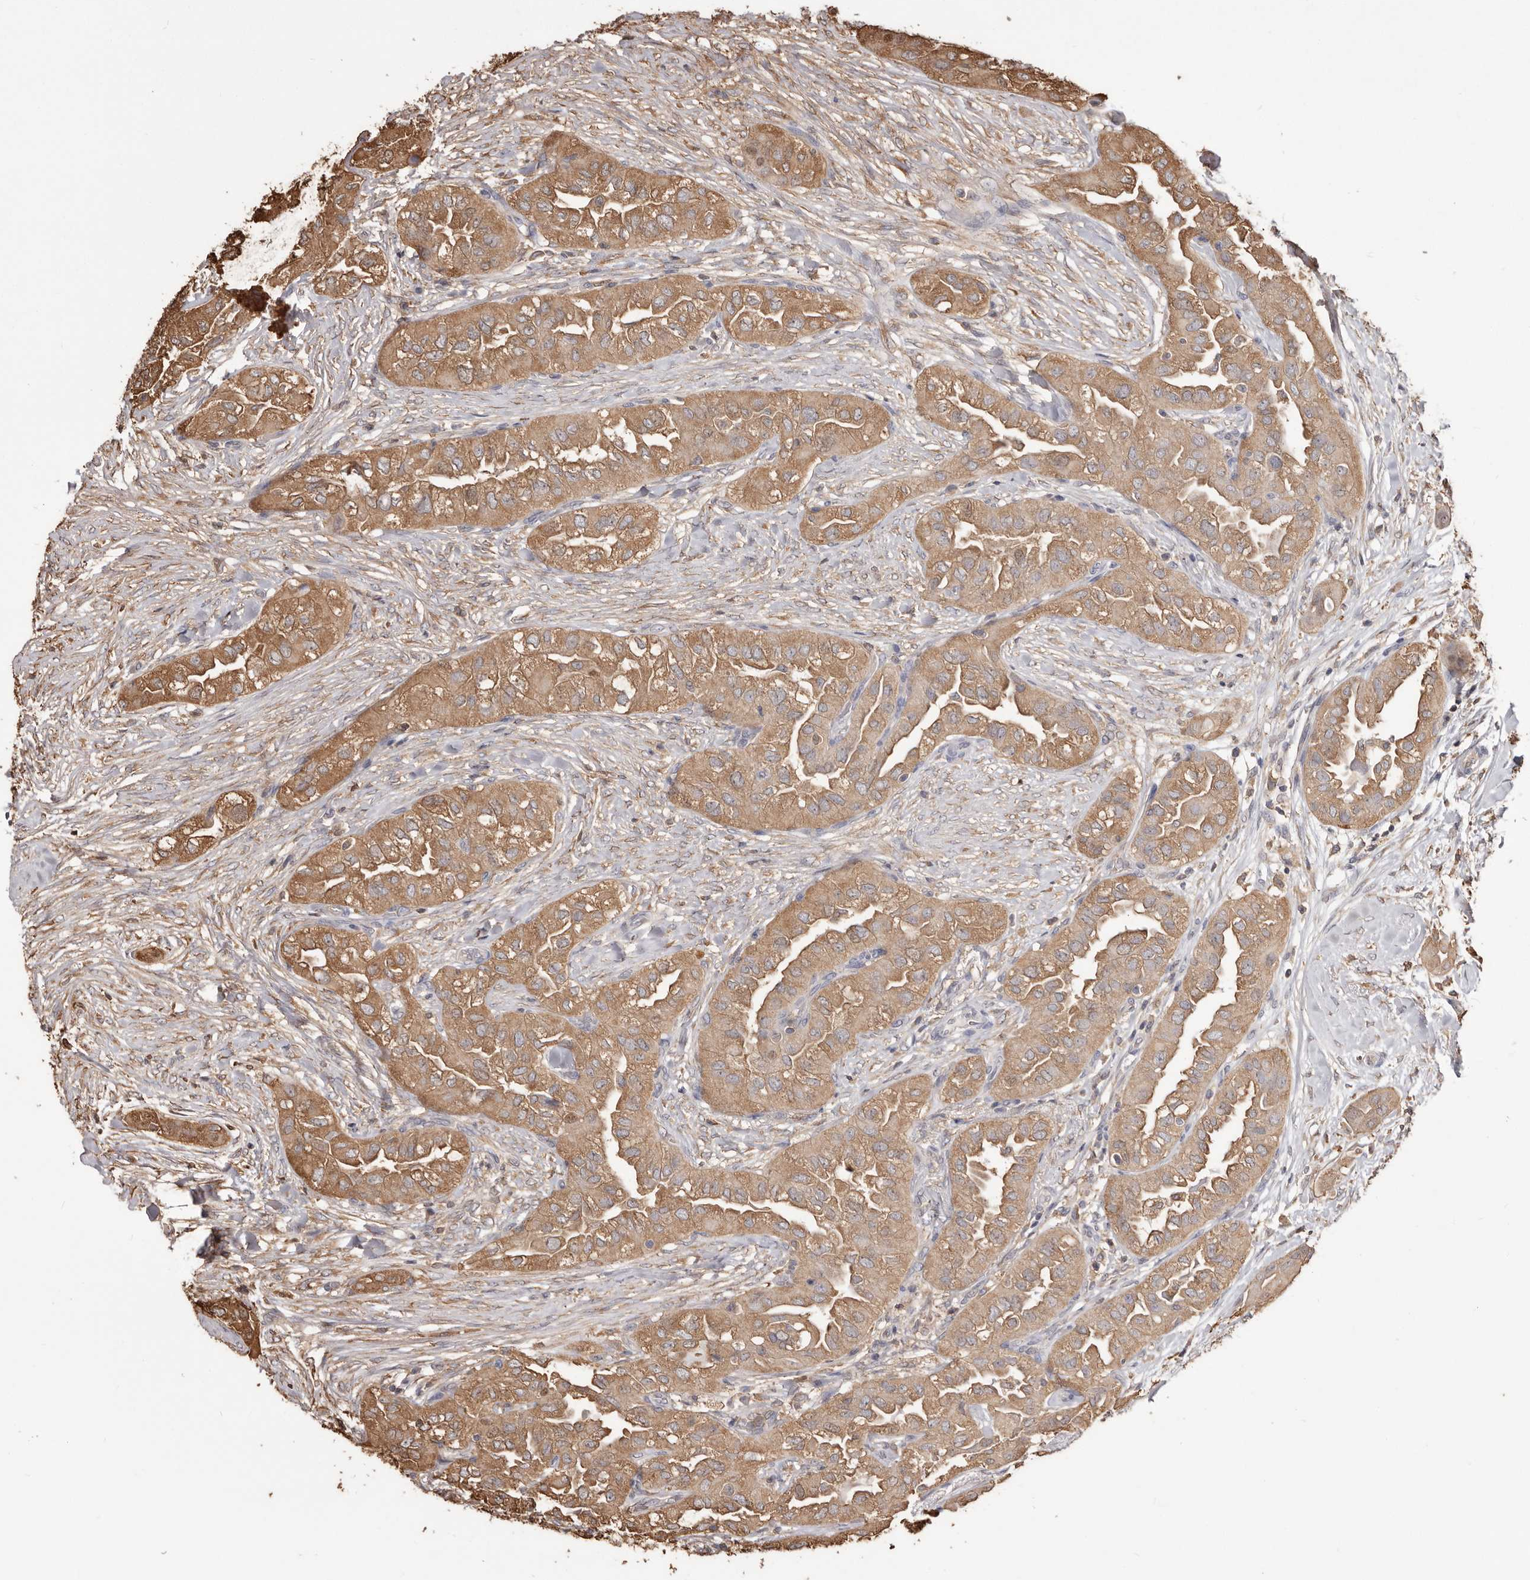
{"staining": {"intensity": "moderate", "quantity": ">75%", "location": "cytoplasmic/membranous"}, "tissue": "thyroid cancer", "cell_type": "Tumor cells", "image_type": "cancer", "snomed": [{"axis": "morphology", "description": "Papillary adenocarcinoma, NOS"}, {"axis": "topography", "description": "Thyroid gland"}], "caption": "An IHC photomicrograph of tumor tissue is shown. Protein staining in brown highlights moderate cytoplasmic/membranous positivity in thyroid cancer (papillary adenocarcinoma) within tumor cells.", "gene": "PKM", "patient": {"sex": "female", "age": 59}}